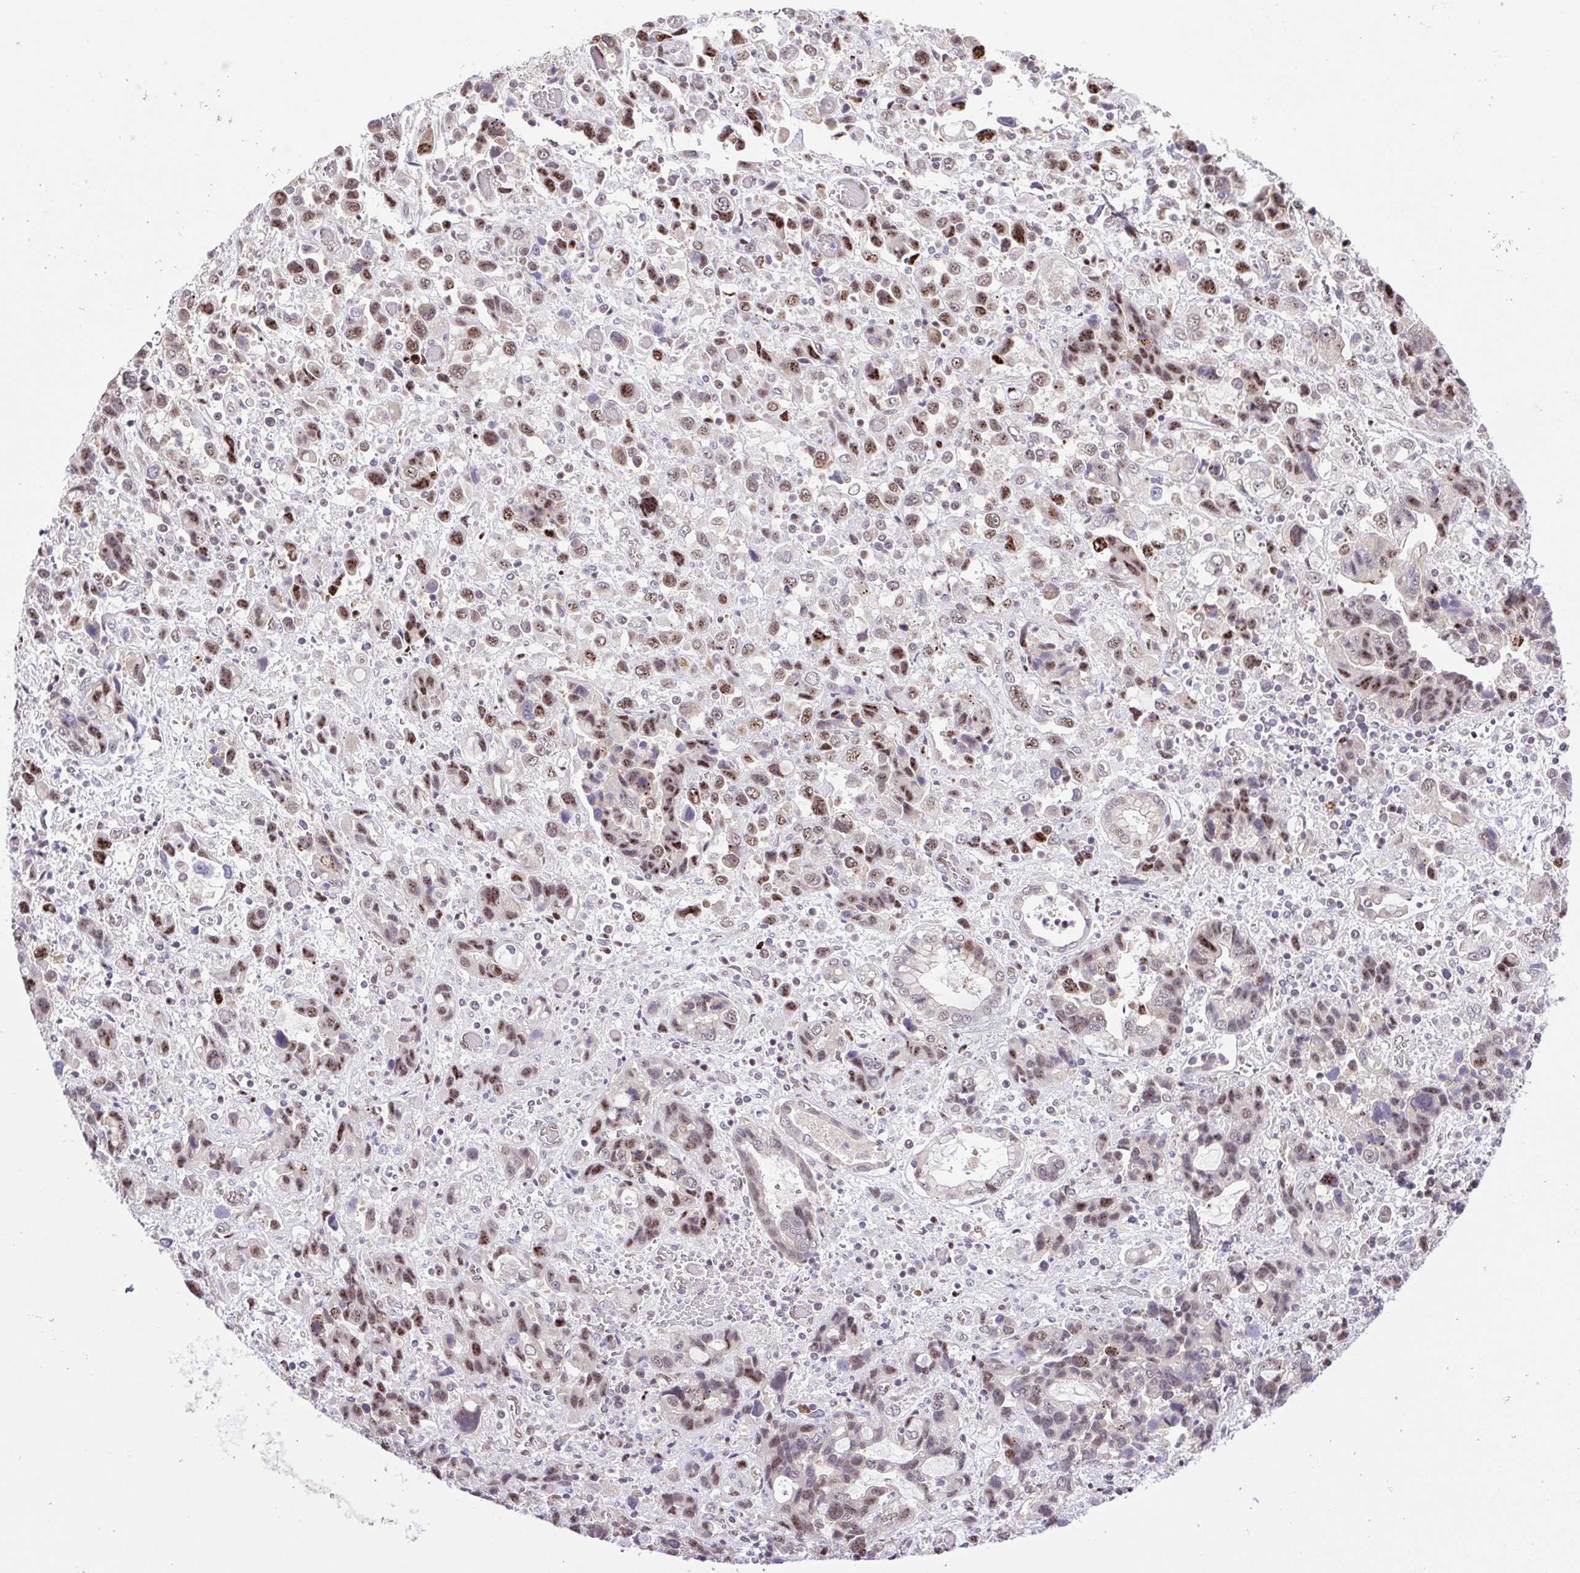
{"staining": {"intensity": "weak", "quantity": "25%-75%", "location": "nuclear"}, "tissue": "stomach cancer", "cell_type": "Tumor cells", "image_type": "cancer", "snomed": [{"axis": "morphology", "description": "Adenocarcinoma, NOS"}, {"axis": "topography", "description": "Stomach, upper"}], "caption": "This is a histology image of immunohistochemistry staining of adenocarcinoma (stomach), which shows weak expression in the nuclear of tumor cells.", "gene": "ERG", "patient": {"sex": "female", "age": 81}}